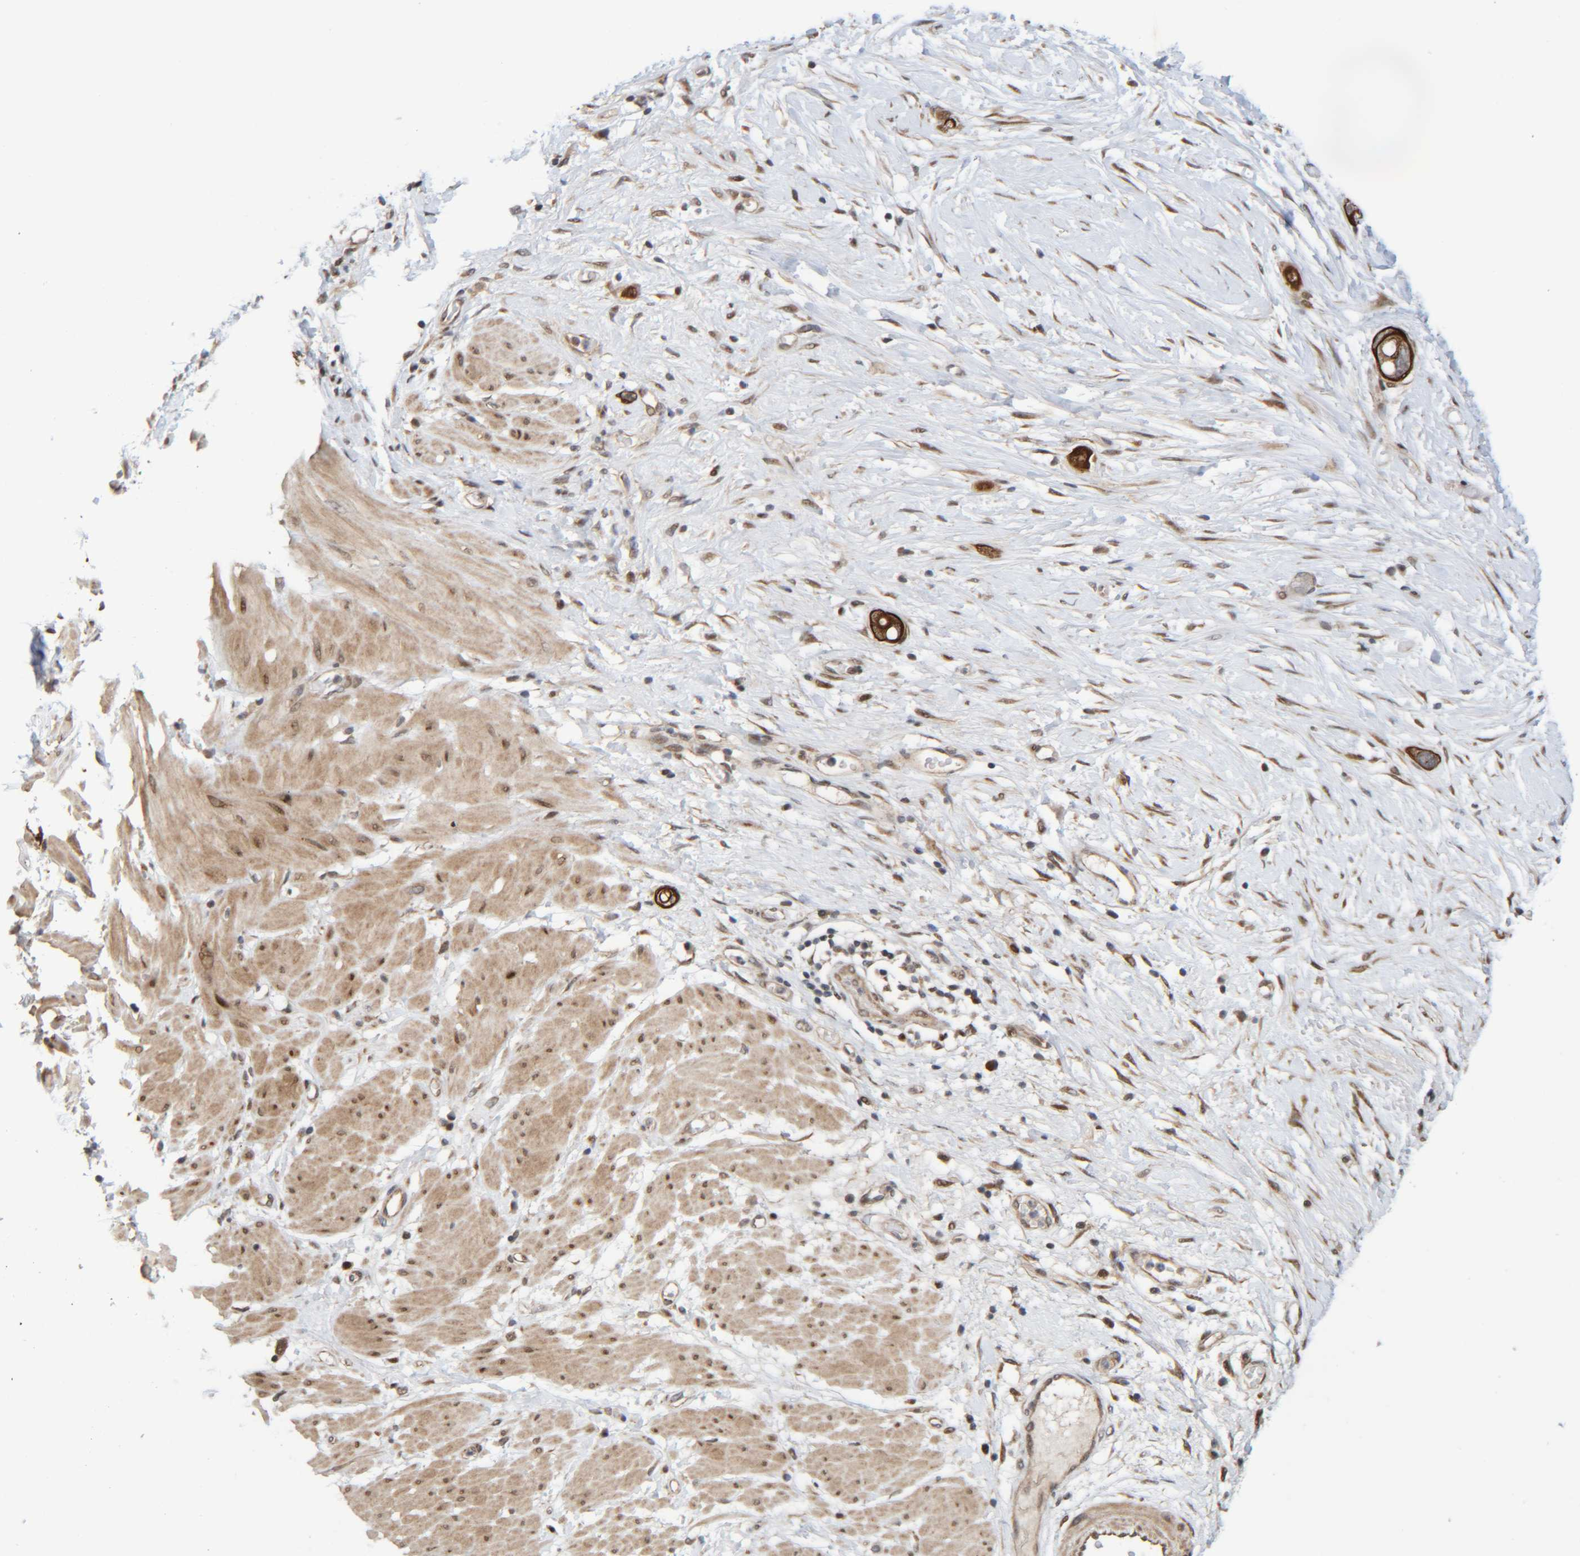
{"staining": {"intensity": "strong", "quantity": ">75%", "location": "cytoplasmic/membranous"}, "tissue": "stomach cancer", "cell_type": "Tumor cells", "image_type": "cancer", "snomed": [{"axis": "morphology", "description": "Adenocarcinoma, NOS"}, {"axis": "topography", "description": "Stomach"}, {"axis": "topography", "description": "Stomach, lower"}], "caption": "Strong cytoplasmic/membranous protein expression is identified in about >75% of tumor cells in stomach cancer (adenocarcinoma). (brown staining indicates protein expression, while blue staining denotes nuclei).", "gene": "CCDC57", "patient": {"sex": "female", "age": 48}}